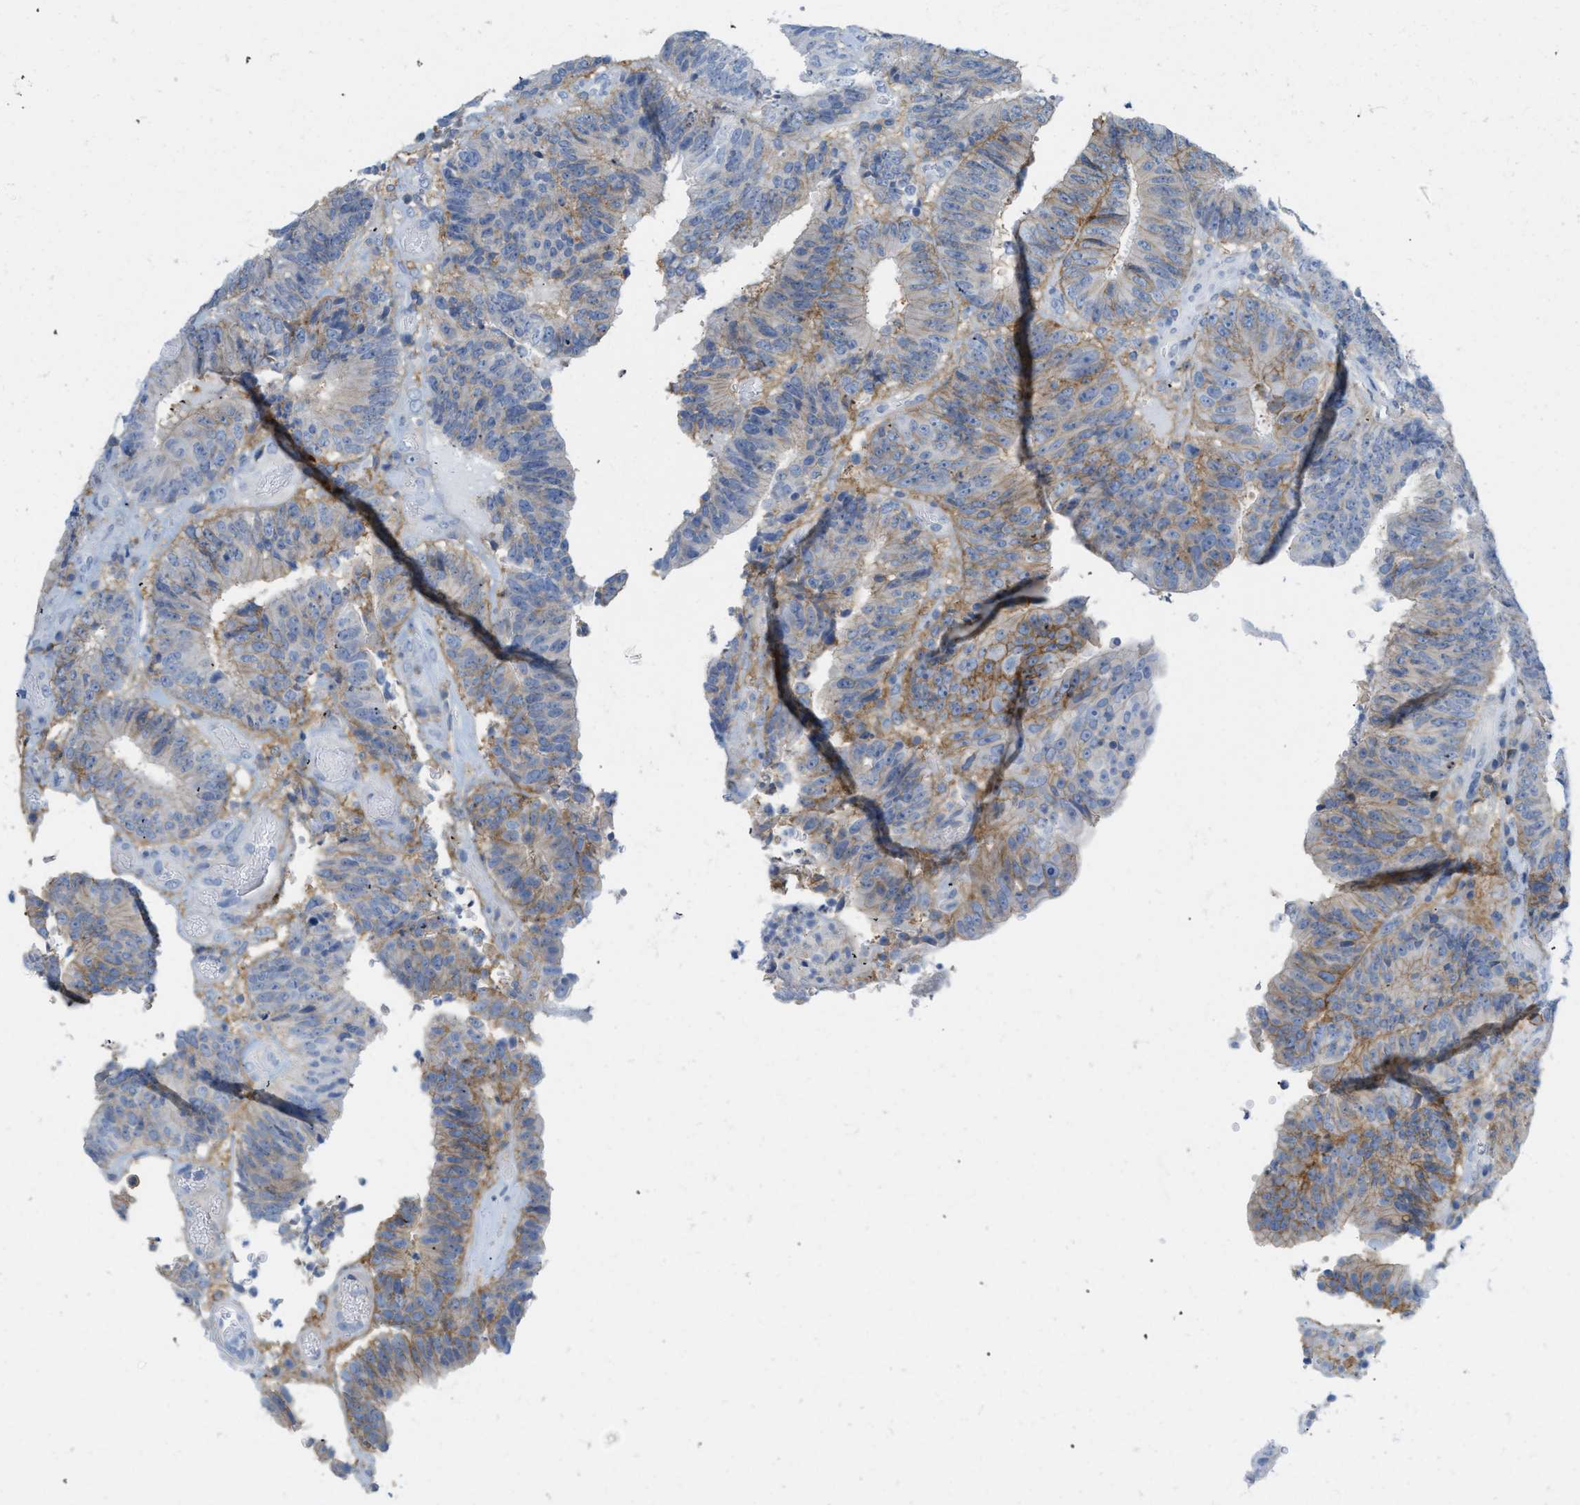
{"staining": {"intensity": "moderate", "quantity": "<25%", "location": "cytoplasmic/membranous"}, "tissue": "colorectal cancer", "cell_type": "Tumor cells", "image_type": "cancer", "snomed": [{"axis": "morphology", "description": "Adenocarcinoma, NOS"}, {"axis": "topography", "description": "Rectum"}], "caption": "Colorectal cancer stained with immunohistochemistry shows moderate cytoplasmic/membranous positivity in approximately <25% of tumor cells.", "gene": "SLC3A2", "patient": {"sex": "male", "age": 72}}